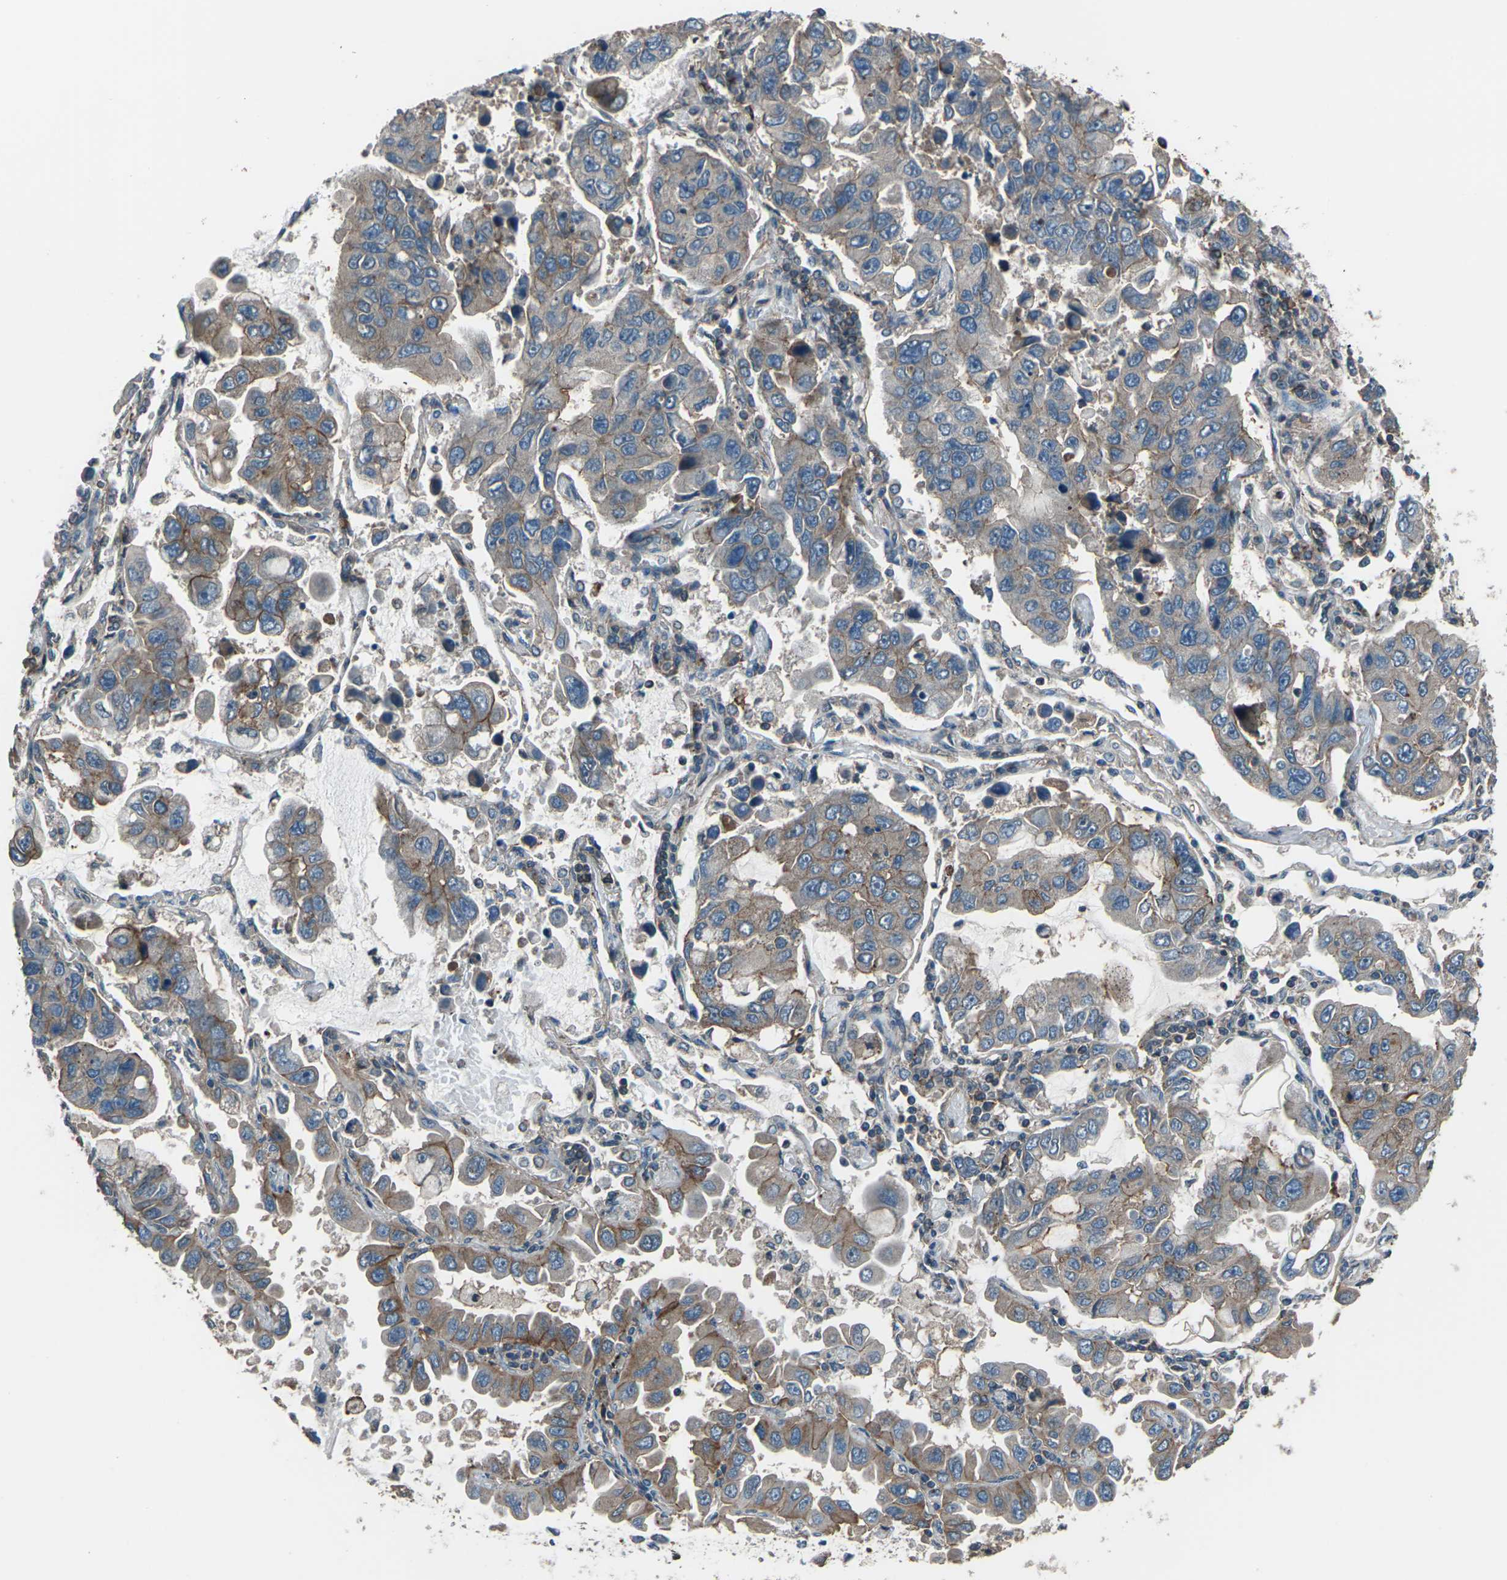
{"staining": {"intensity": "moderate", "quantity": ">75%", "location": "cytoplasmic/membranous"}, "tissue": "lung cancer", "cell_type": "Tumor cells", "image_type": "cancer", "snomed": [{"axis": "morphology", "description": "Adenocarcinoma, NOS"}, {"axis": "topography", "description": "Lung"}], "caption": "This micrograph displays immunohistochemistry staining of human lung cancer (adenocarcinoma), with medium moderate cytoplasmic/membranous staining in about >75% of tumor cells.", "gene": "CMTM4", "patient": {"sex": "male", "age": 64}}